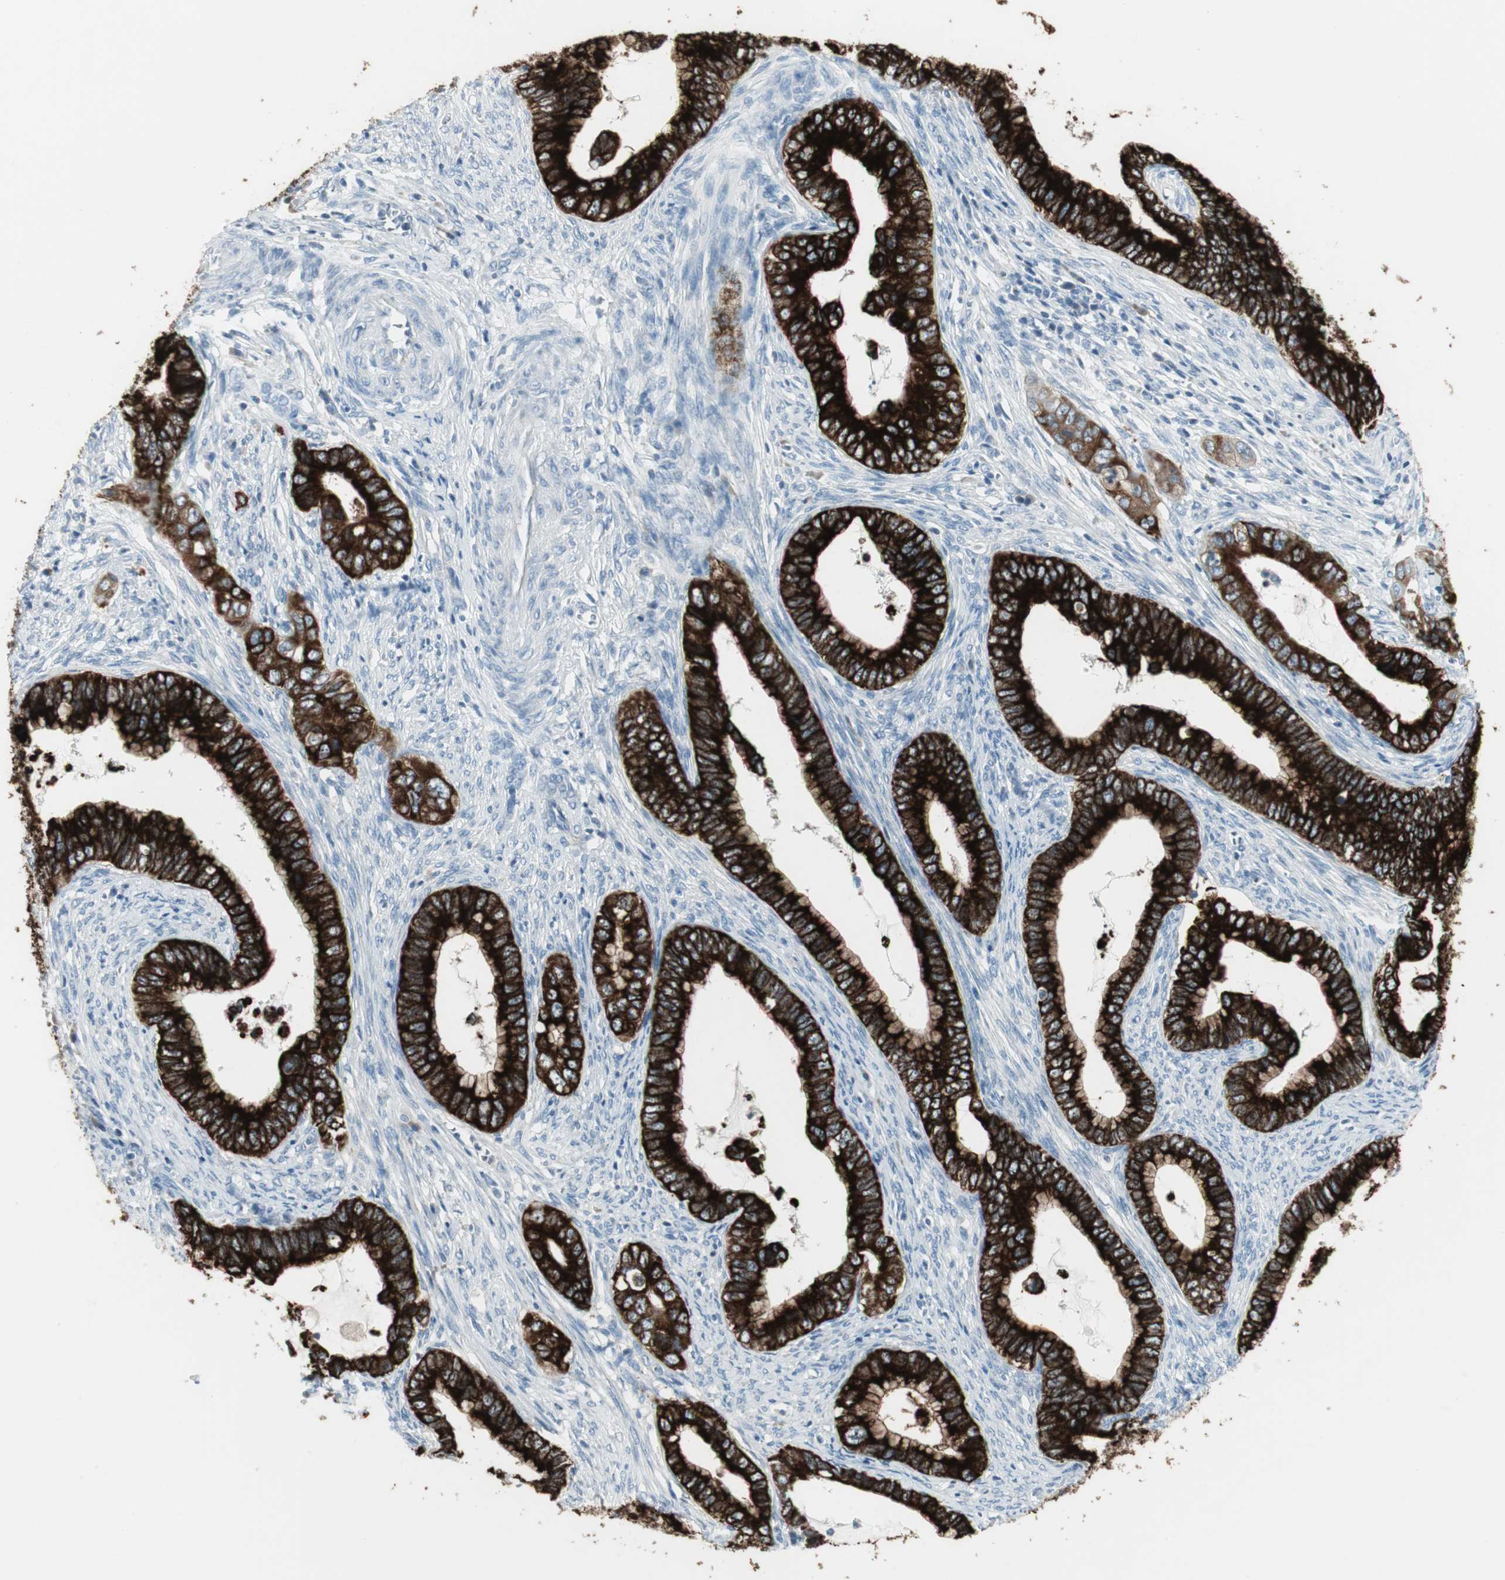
{"staining": {"intensity": "strong", "quantity": ">75%", "location": "cytoplasmic/membranous"}, "tissue": "cervical cancer", "cell_type": "Tumor cells", "image_type": "cancer", "snomed": [{"axis": "morphology", "description": "Adenocarcinoma, NOS"}, {"axis": "topography", "description": "Cervix"}], "caption": "The histopathology image shows immunohistochemical staining of adenocarcinoma (cervical). There is strong cytoplasmic/membranous positivity is present in about >75% of tumor cells. Ihc stains the protein in brown and the nuclei are stained blue.", "gene": "AGR2", "patient": {"sex": "female", "age": 44}}